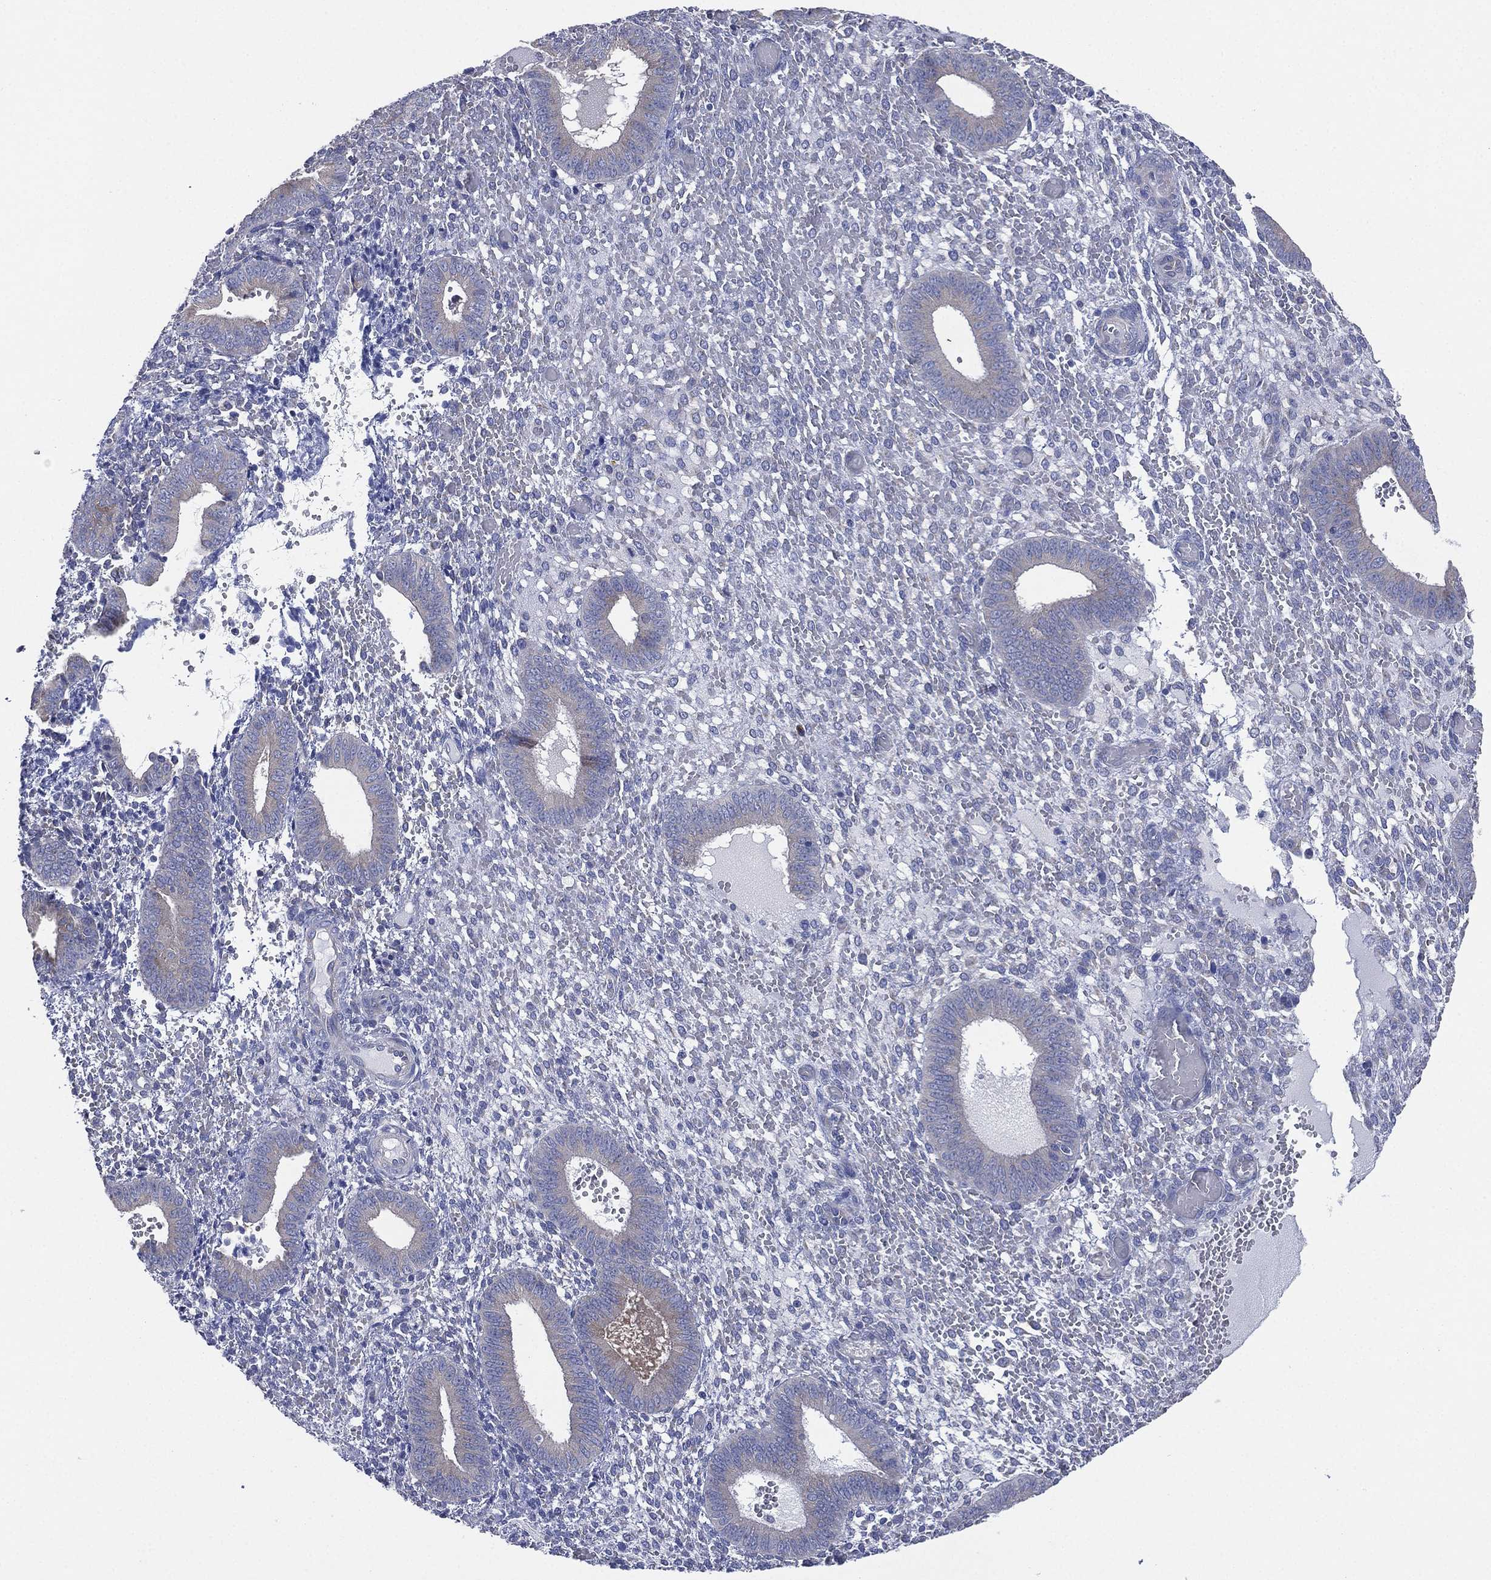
{"staining": {"intensity": "negative", "quantity": "none", "location": "none"}, "tissue": "endometrium", "cell_type": "Cells in endometrial stroma", "image_type": "normal", "snomed": [{"axis": "morphology", "description": "Normal tissue, NOS"}, {"axis": "topography", "description": "Endometrium"}], "caption": "Immunohistochemistry (IHC) photomicrograph of normal endometrium stained for a protein (brown), which shows no positivity in cells in endometrial stroma.", "gene": "ATP8A2", "patient": {"sex": "female", "age": 42}}